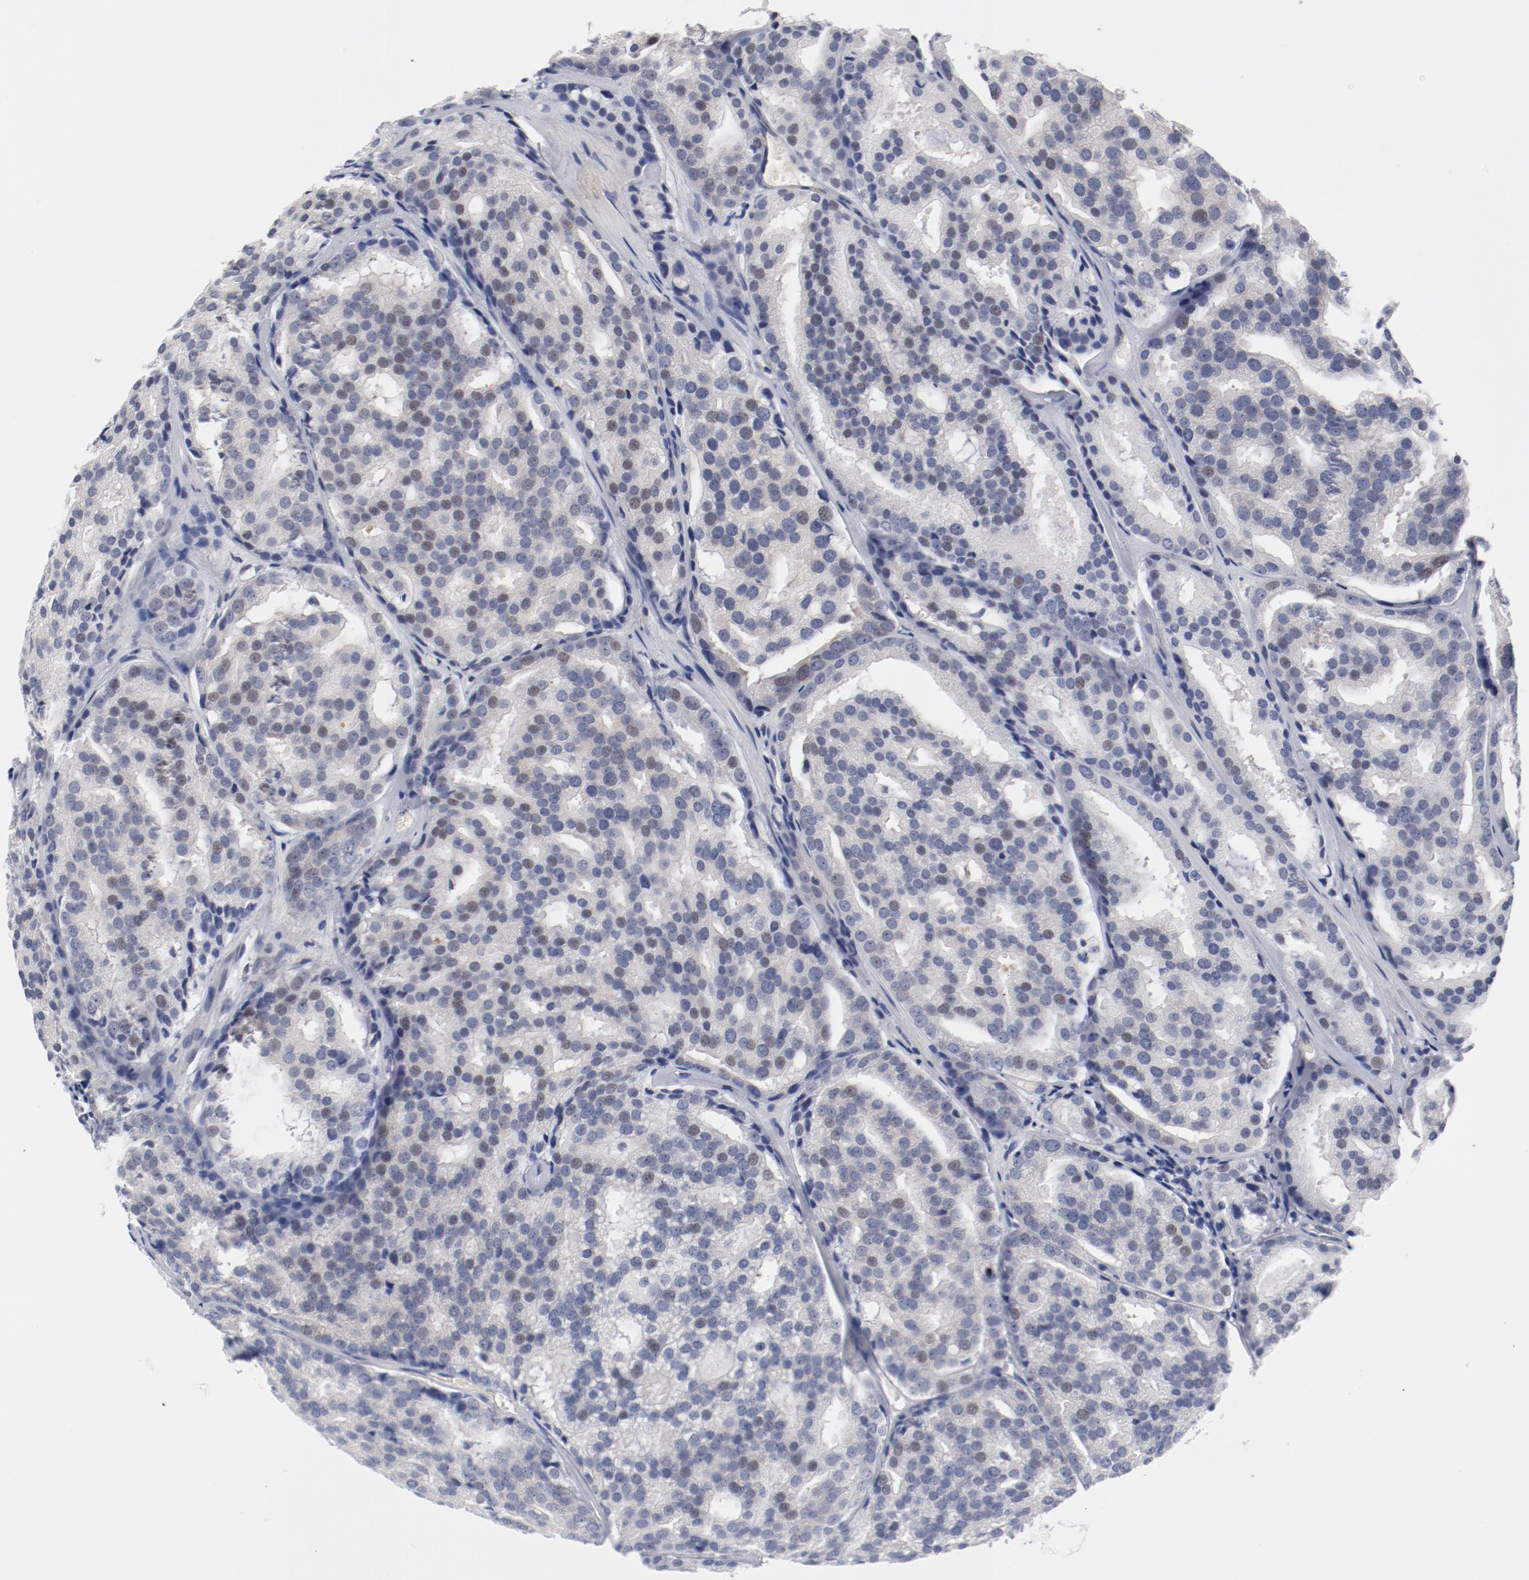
{"staining": {"intensity": "negative", "quantity": "none", "location": "none"}, "tissue": "prostate cancer", "cell_type": "Tumor cells", "image_type": "cancer", "snomed": [{"axis": "morphology", "description": "Adenocarcinoma, High grade"}, {"axis": "topography", "description": "Prostate"}], "caption": "This photomicrograph is of prostate cancer stained with immunohistochemistry to label a protein in brown with the nuclei are counter-stained blue. There is no expression in tumor cells.", "gene": "KCNK13", "patient": {"sex": "male", "age": 64}}